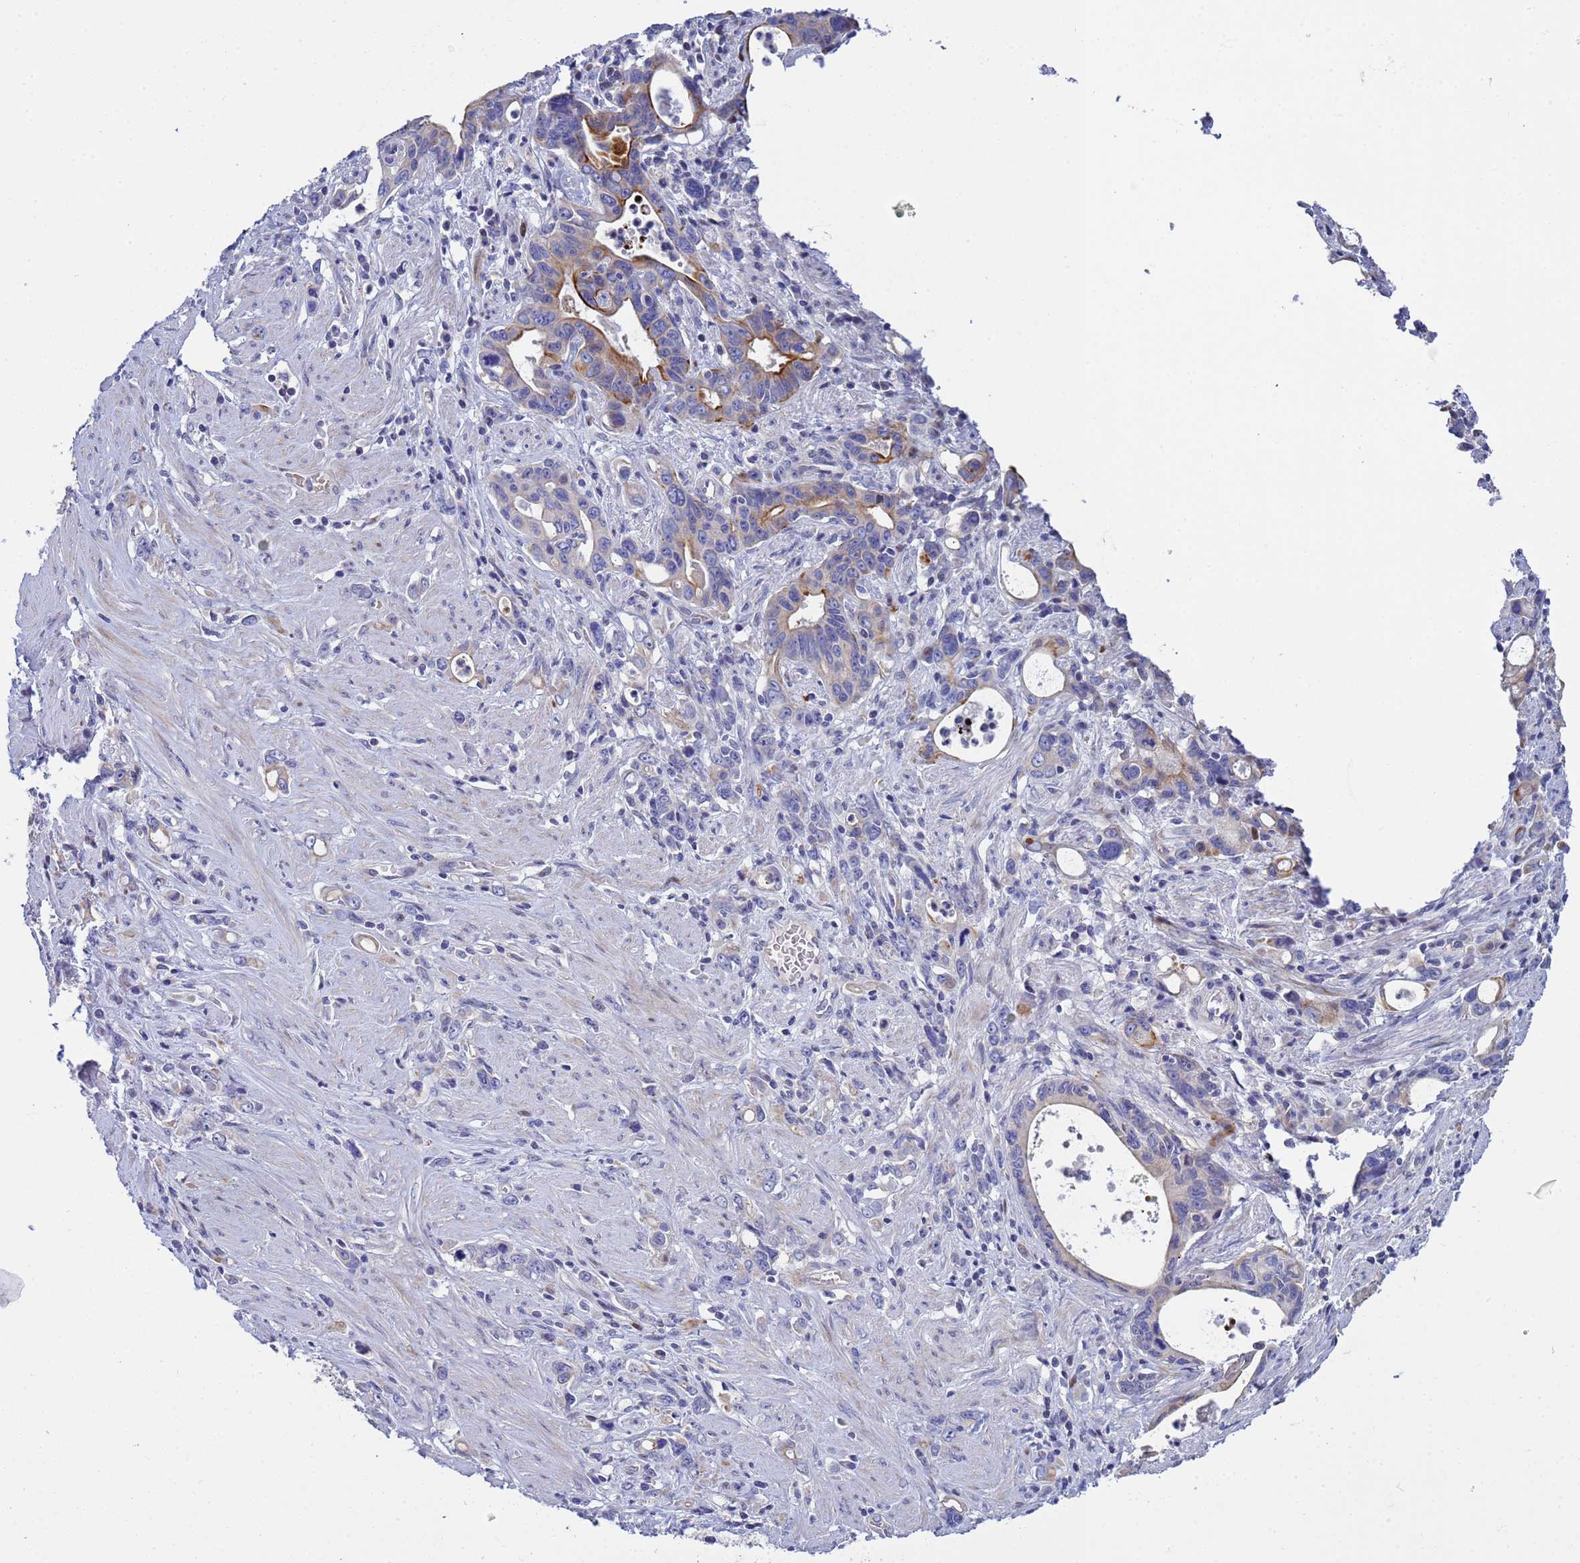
{"staining": {"intensity": "strong", "quantity": "<25%", "location": "cytoplasmic/membranous"}, "tissue": "stomach cancer", "cell_type": "Tumor cells", "image_type": "cancer", "snomed": [{"axis": "morphology", "description": "Adenocarcinoma, NOS"}, {"axis": "topography", "description": "Stomach, lower"}], "caption": "Stomach adenocarcinoma tissue demonstrates strong cytoplasmic/membranous positivity in approximately <25% of tumor cells, visualized by immunohistochemistry. (IHC, brightfield microscopy, high magnification).", "gene": "PPP6R1", "patient": {"sex": "female", "age": 43}}